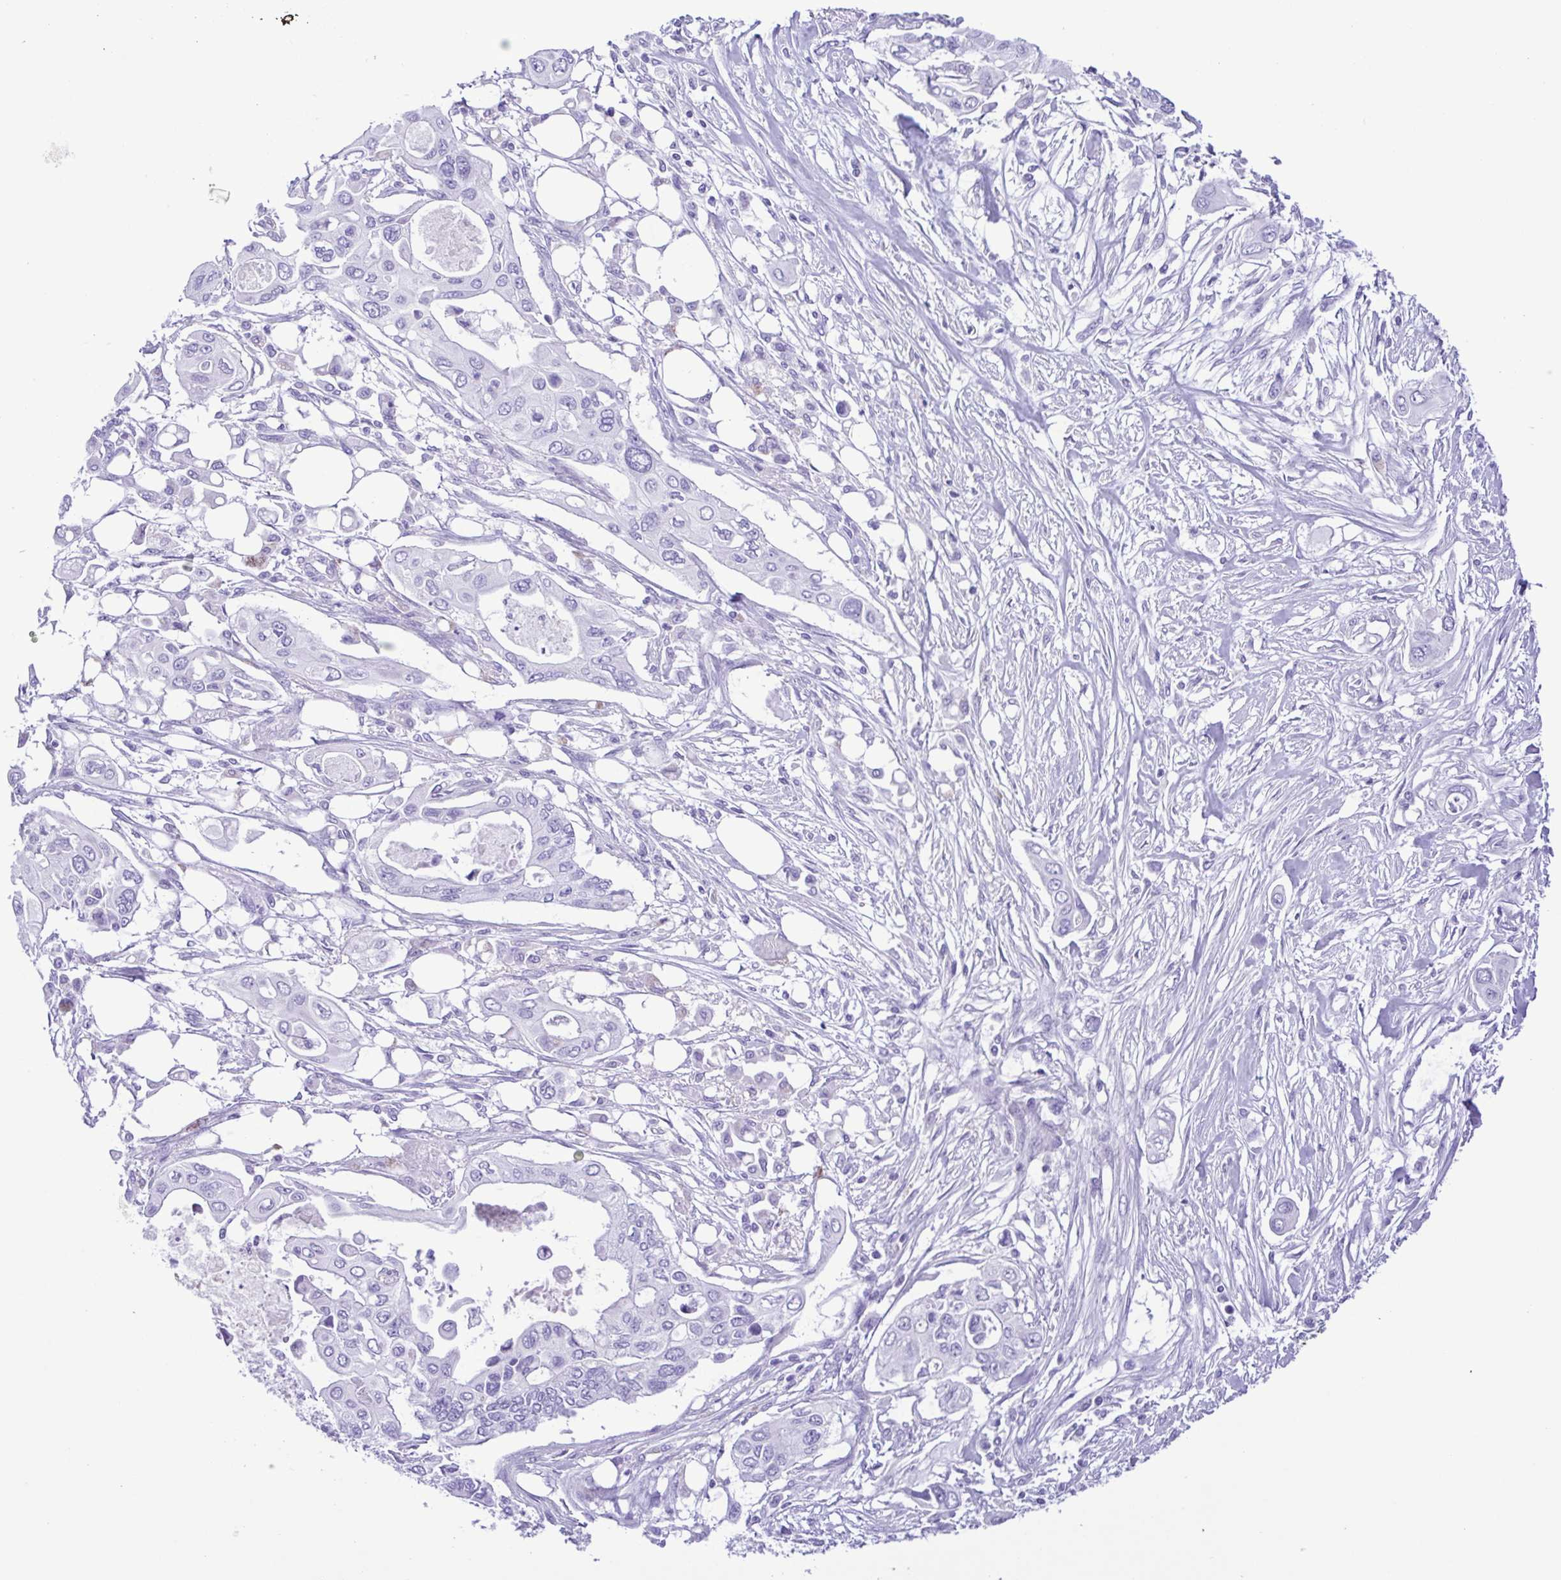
{"staining": {"intensity": "negative", "quantity": "none", "location": "none"}, "tissue": "pancreatic cancer", "cell_type": "Tumor cells", "image_type": "cancer", "snomed": [{"axis": "morphology", "description": "Adenocarcinoma, NOS"}, {"axis": "topography", "description": "Pancreas"}], "caption": "This is a image of immunohistochemistry (IHC) staining of pancreatic adenocarcinoma, which shows no staining in tumor cells.", "gene": "OVGP1", "patient": {"sex": "female", "age": 63}}